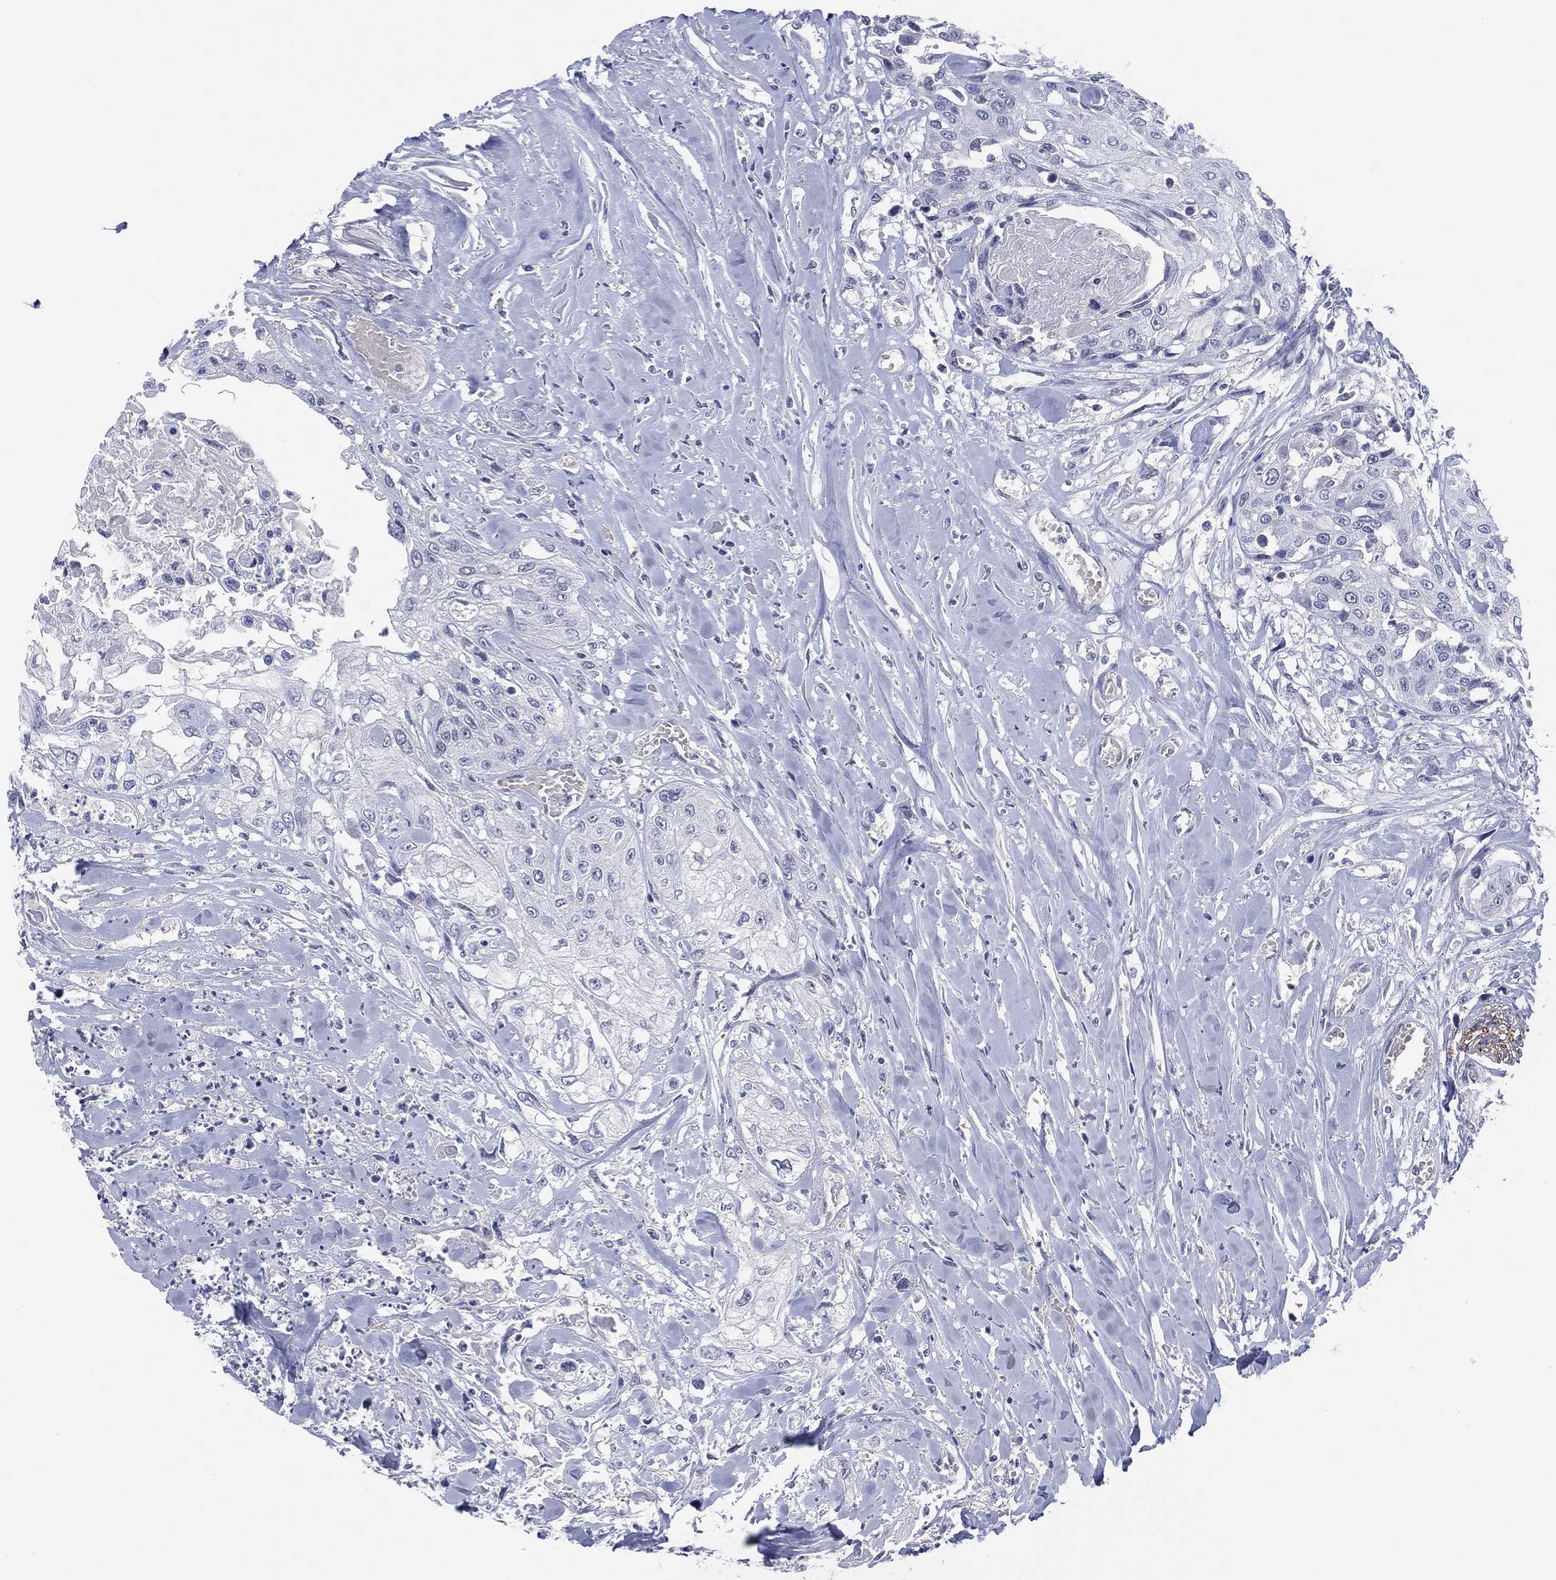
{"staining": {"intensity": "negative", "quantity": "none", "location": "none"}, "tissue": "head and neck cancer", "cell_type": "Tumor cells", "image_type": "cancer", "snomed": [{"axis": "morphology", "description": "Normal tissue, NOS"}, {"axis": "morphology", "description": "Squamous cell carcinoma, NOS"}, {"axis": "topography", "description": "Oral tissue"}, {"axis": "topography", "description": "Peripheral nerve tissue"}, {"axis": "topography", "description": "Head-Neck"}], "caption": "This is an IHC micrograph of human head and neck squamous cell carcinoma. There is no expression in tumor cells.", "gene": "DDAH1", "patient": {"sex": "female", "age": 59}}